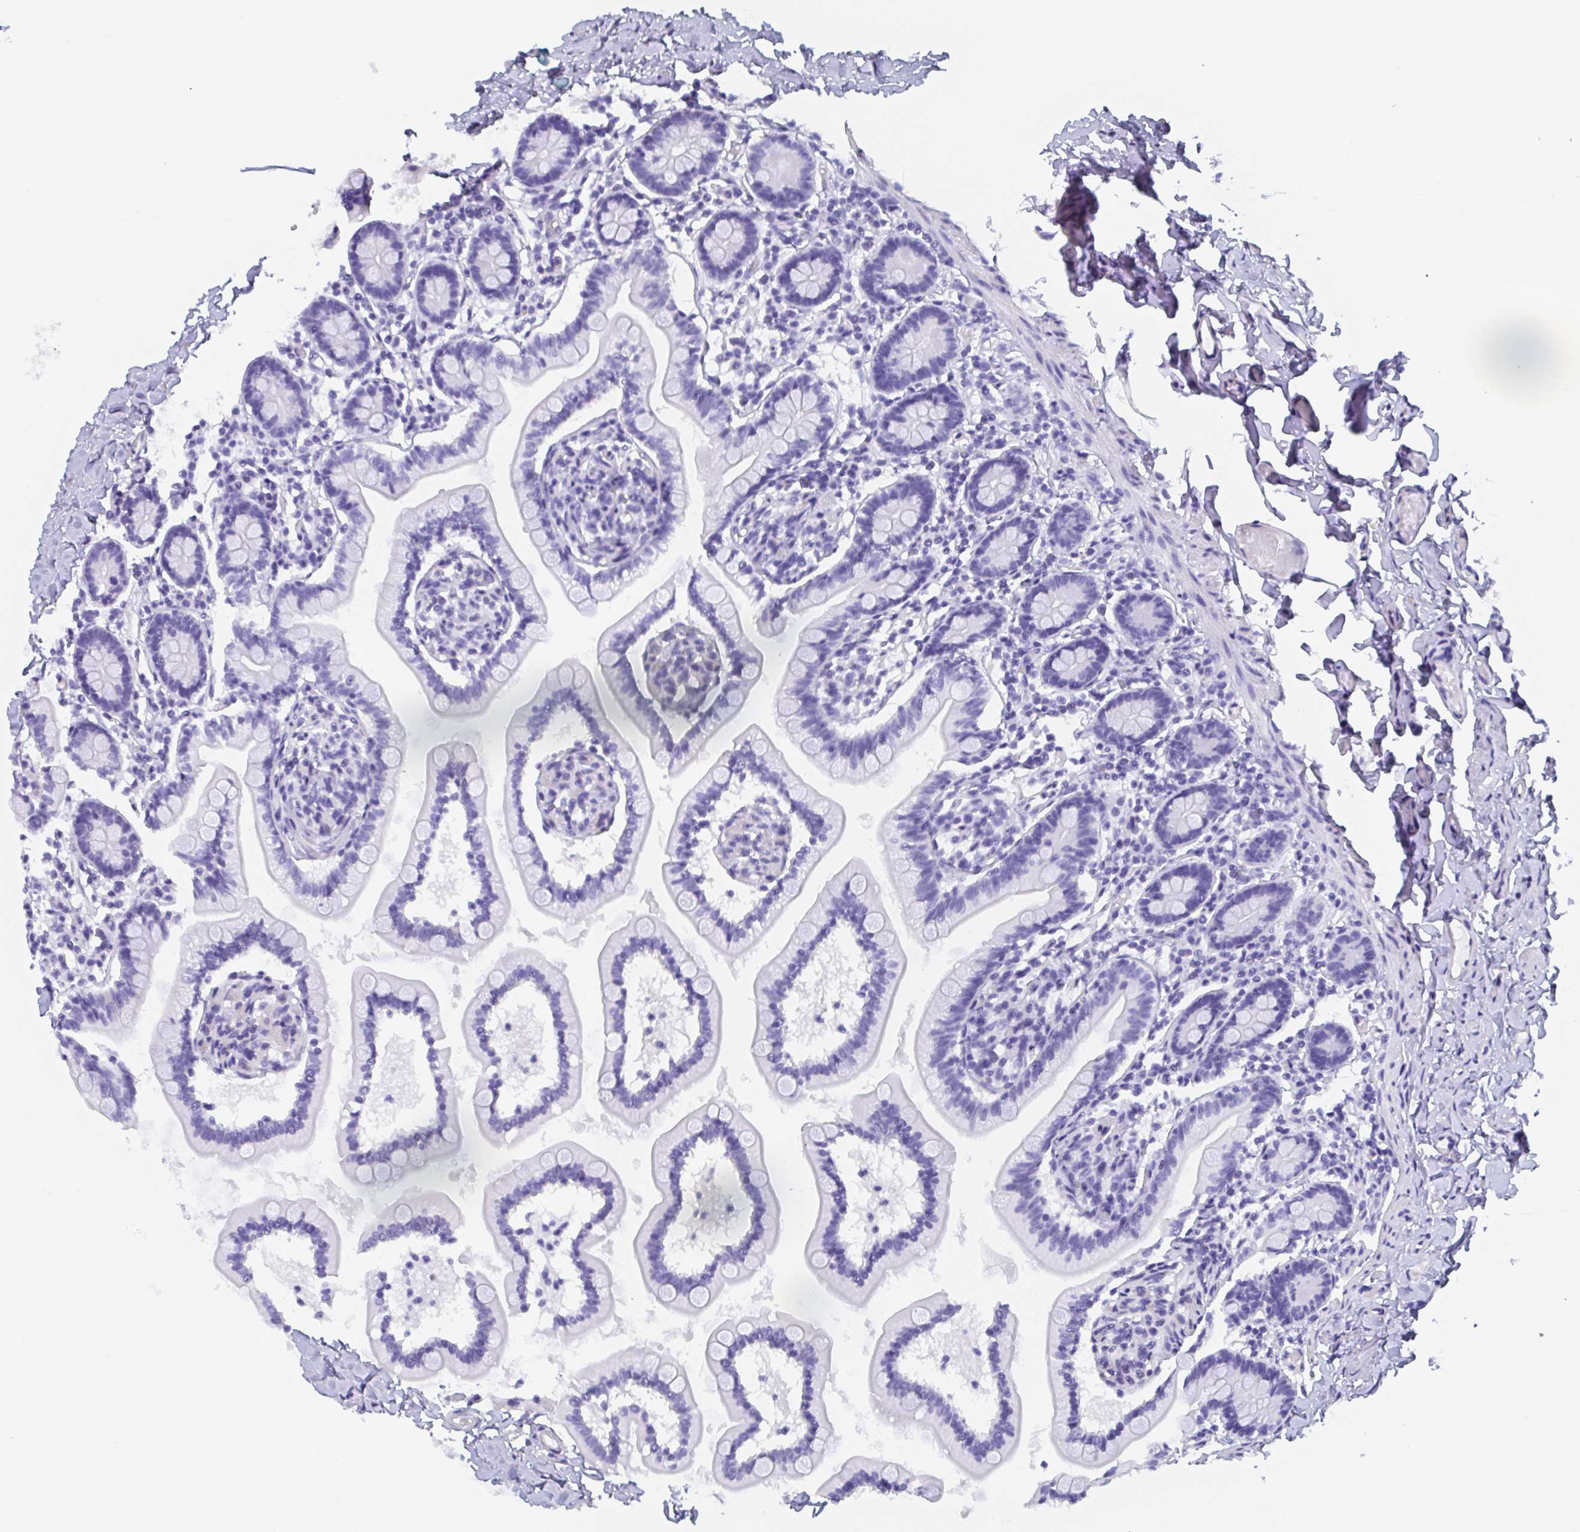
{"staining": {"intensity": "negative", "quantity": "none", "location": "none"}, "tissue": "small intestine", "cell_type": "Glandular cells", "image_type": "normal", "snomed": [{"axis": "morphology", "description": "Normal tissue, NOS"}, {"axis": "topography", "description": "Small intestine"}], "caption": "This is an IHC histopathology image of normal small intestine. There is no staining in glandular cells.", "gene": "AGFG2", "patient": {"sex": "female", "age": 64}}